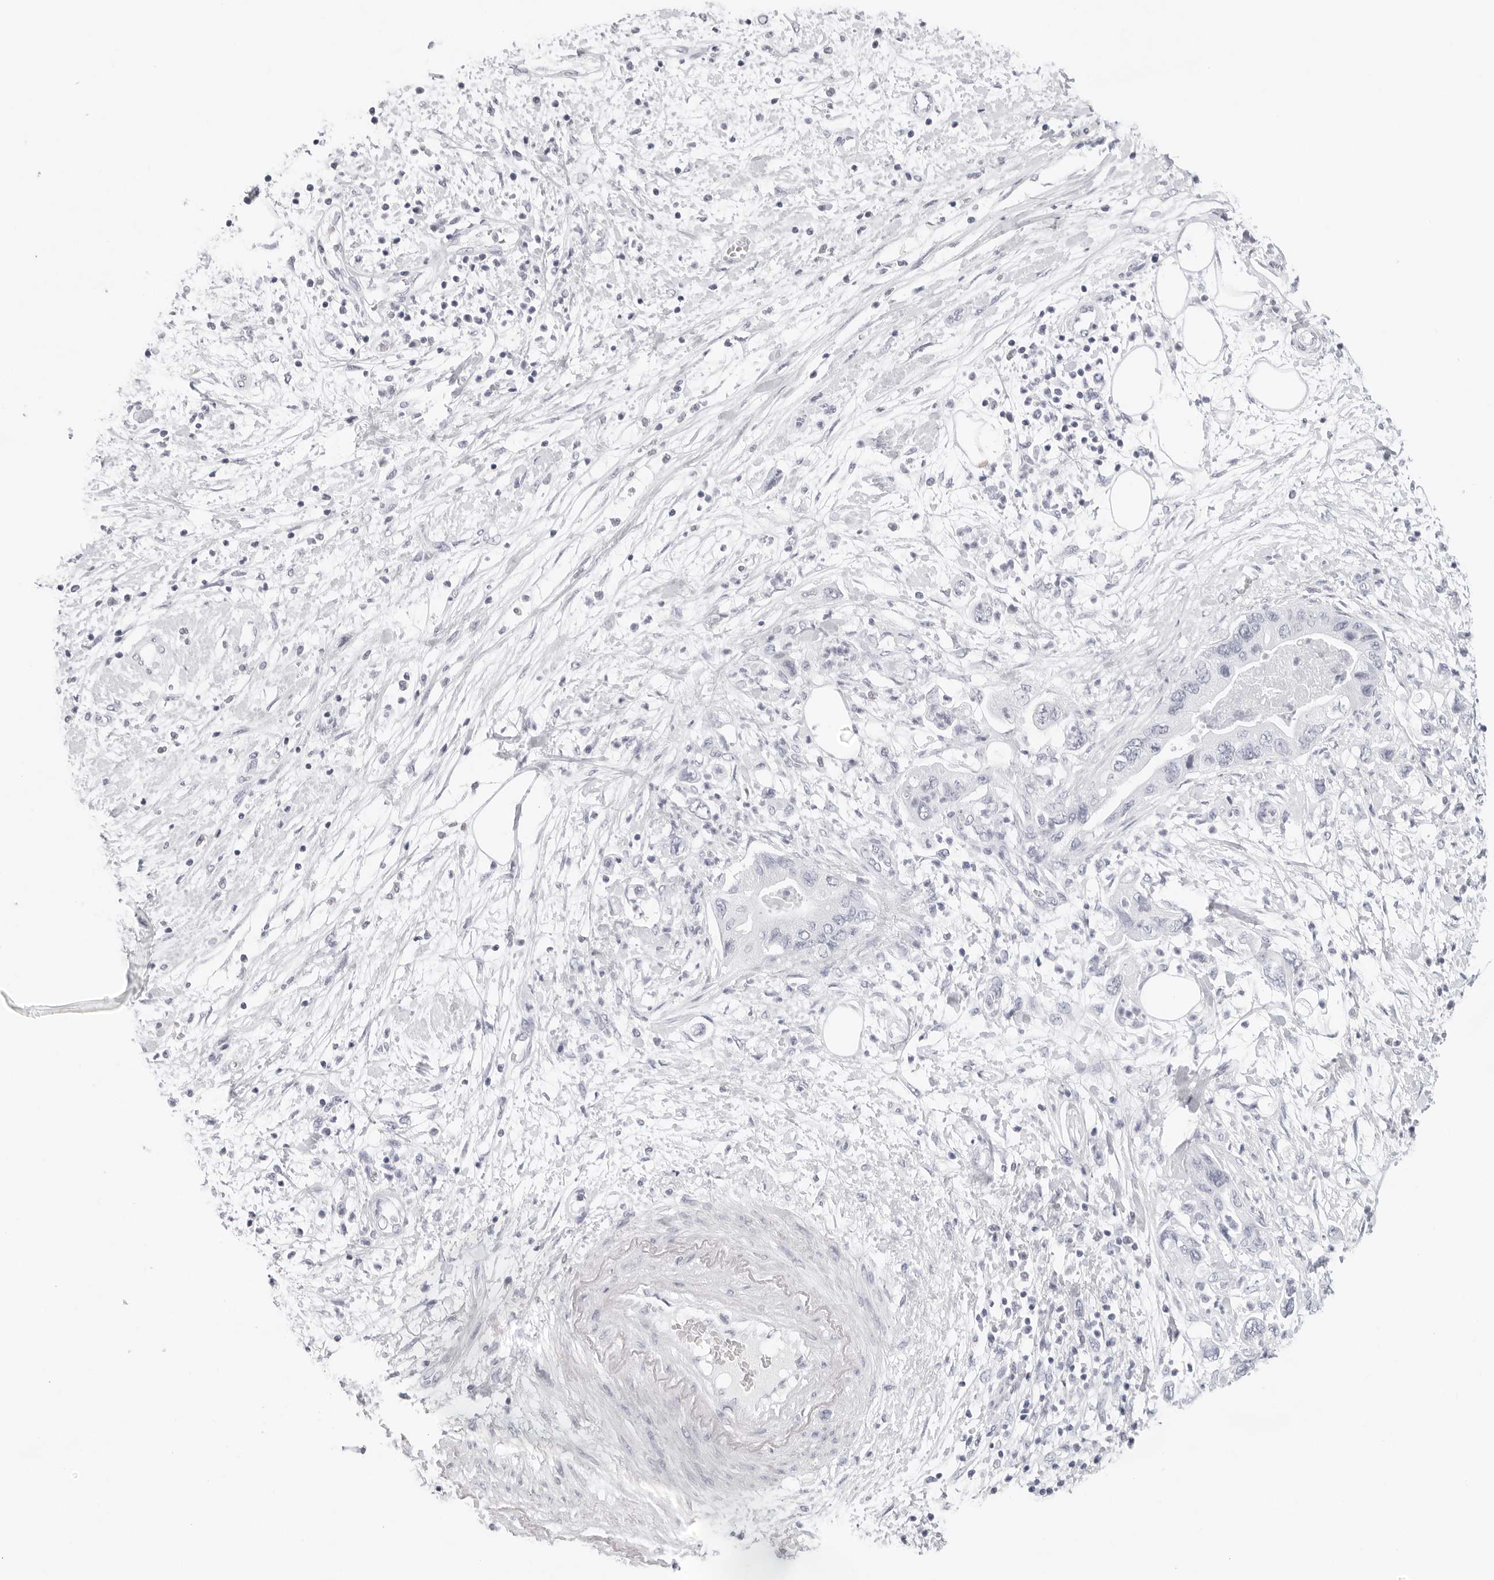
{"staining": {"intensity": "negative", "quantity": "none", "location": "none"}, "tissue": "pancreatic cancer", "cell_type": "Tumor cells", "image_type": "cancer", "snomed": [{"axis": "morphology", "description": "Adenocarcinoma, NOS"}, {"axis": "topography", "description": "Pancreas"}], "caption": "Adenocarcinoma (pancreatic) was stained to show a protein in brown. There is no significant expression in tumor cells. Brightfield microscopy of immunohistochemistry stained with DAB (3,3'-diaminobenzidine) (brown) and hematoxylin (blue), captured at high magnification.", "gene": "AGMAT", "patient": {"sex": "female", "age": 73}}